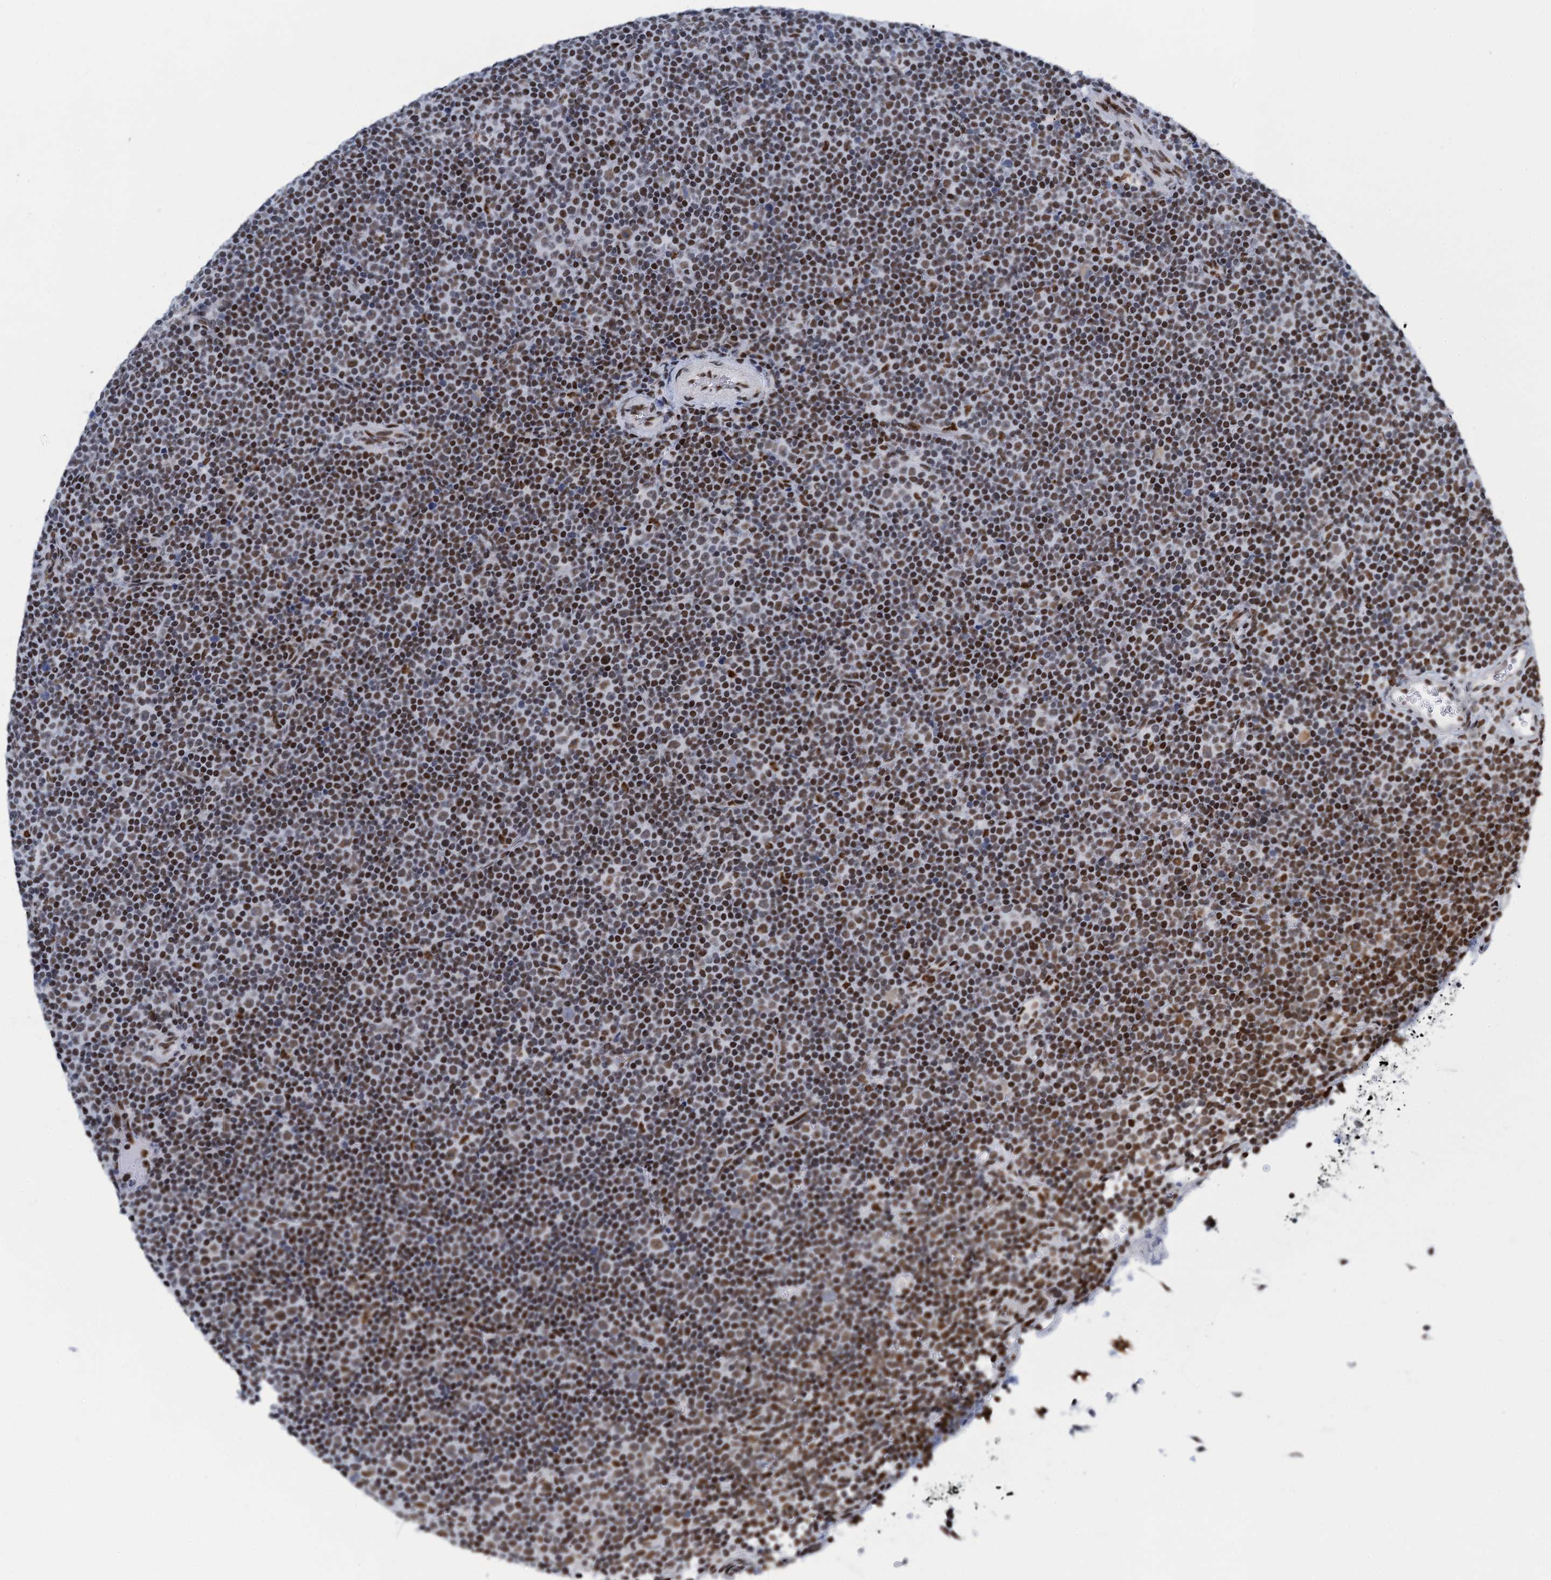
{"staining": {"intensity": "moderate", "quantity": ">75%", "location": "nuclear"}, "tissue": "lymphoma", "cell_type": "Tumor cells", "image_type": "cancer", "snomed": [{"axis": "morphology", "description": "Malignant lymphoma, non-Hodgkin's type, Low grade"}, {"axis": "topography", "description": "Lymph node"}], "caption": "Immunohistochemical staining of lymphoma reveals medium levels of moderate nuclear protein staining in about >75% of tumor cells. (brown staining indicates protein expression, while blue staining denotes nuclei).", "gene": "HNRNPUL2", "patient": {"sex": "female", "age": 67}}